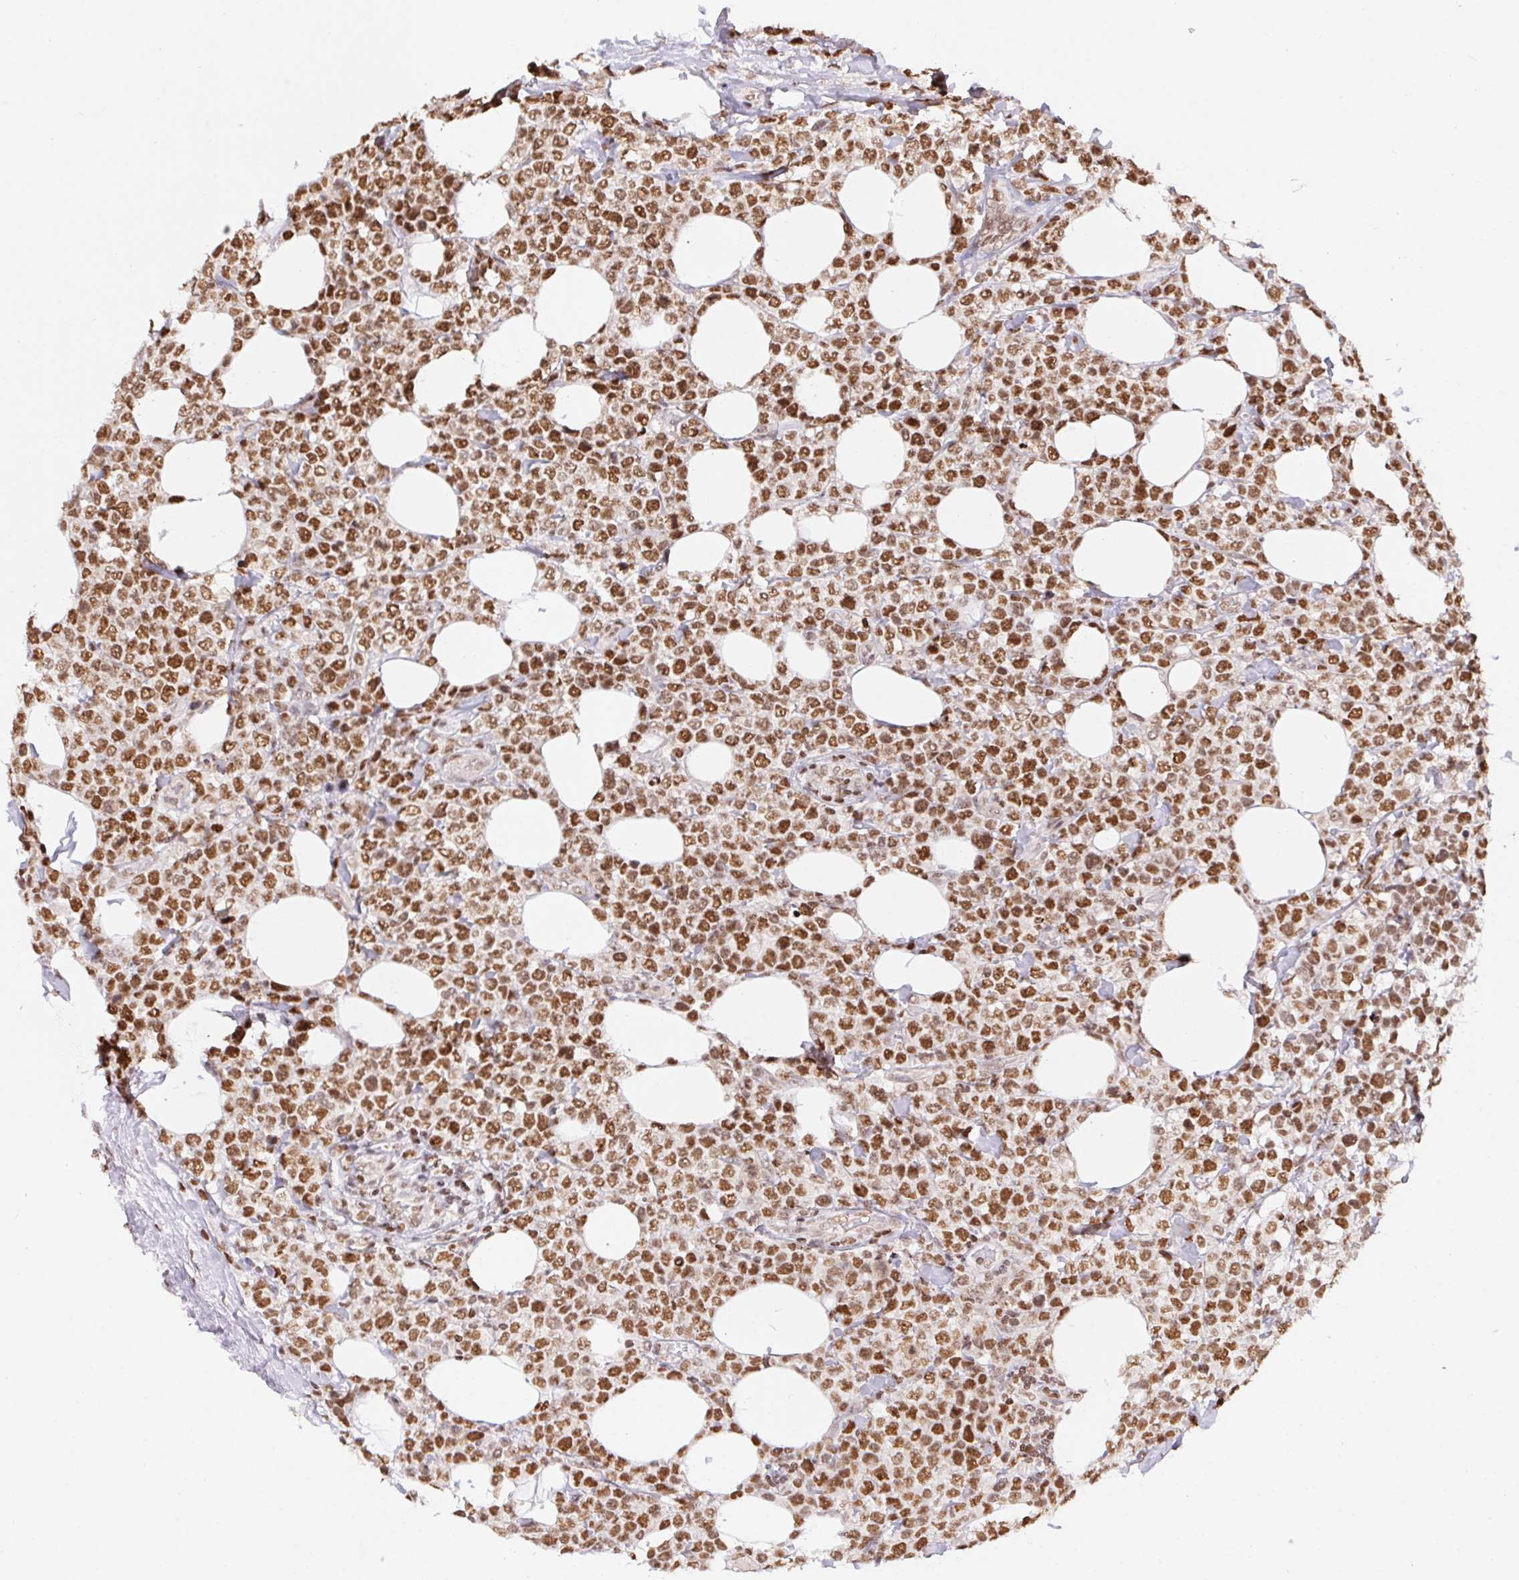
{"staining": {"intensity": "moderate", "quantity": ">75%", "location": "nuclear"}, "tissue": "lymphoma", "cell_type": "Tumor cells", "image_type": "cancer", "snomed": [{"axis": "morphology", "description": "Malignant lymphoma, non-Hodgkin's type, High grade"}, {"axis": "topography", "description": "Soft tissue"}], "caption": "Immunohistochemistry (DAB (3,3'-diaminobenzidine)) staining of malignant lymphoma, non-Hodgkin's type (high-grade) demonstrates moderate nuclear protein expression in approximately >75% of tumor cells.", "gene": "POLD3", "patient": {"sex": "female", "age": 56}}